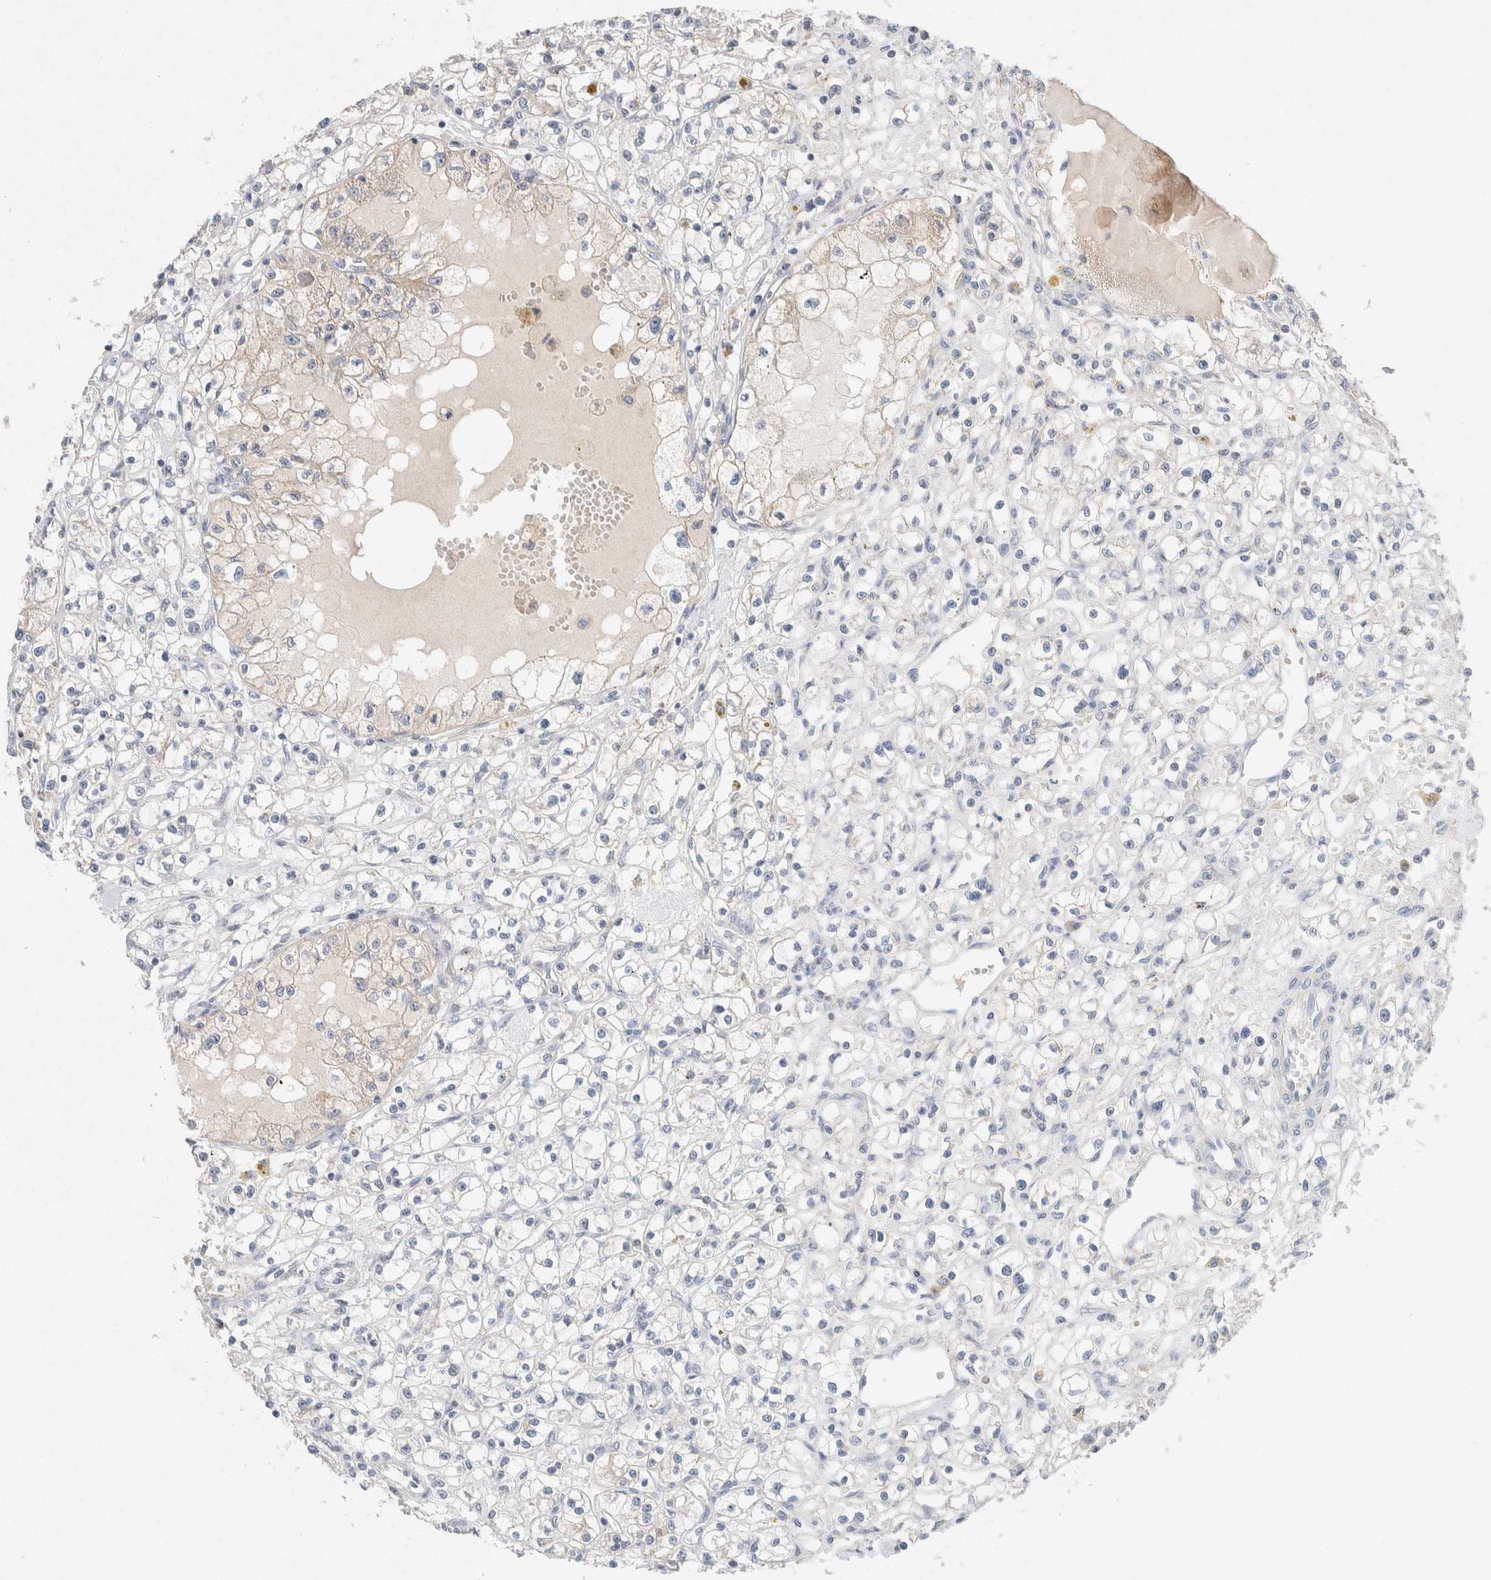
{"staining": {"intensity": "negative", "quantity": "none", "location": "none"}, "tissue": "renal cancer", "cell_type": "Tumor cells", "image_type": "cancer", "snomed": [{"axis": "morphology", "description": "Adenocarcinoma, NOS"}, {"axis": "topography", "description": "Kidney"}], "caption": "IHC histopathology image of neoplastic tissue: renal cancer (adenocarcinoma) stained with DAB demonstrates no significant protein staining in tumor cells. The staining is performed using DAB (3,3'-diaminobenzidine) brown chromogen with nuclei counter-stained in using hematoxylin.", "gene": "CMTM4", "patient": {"sex": "male", "age": 56}}